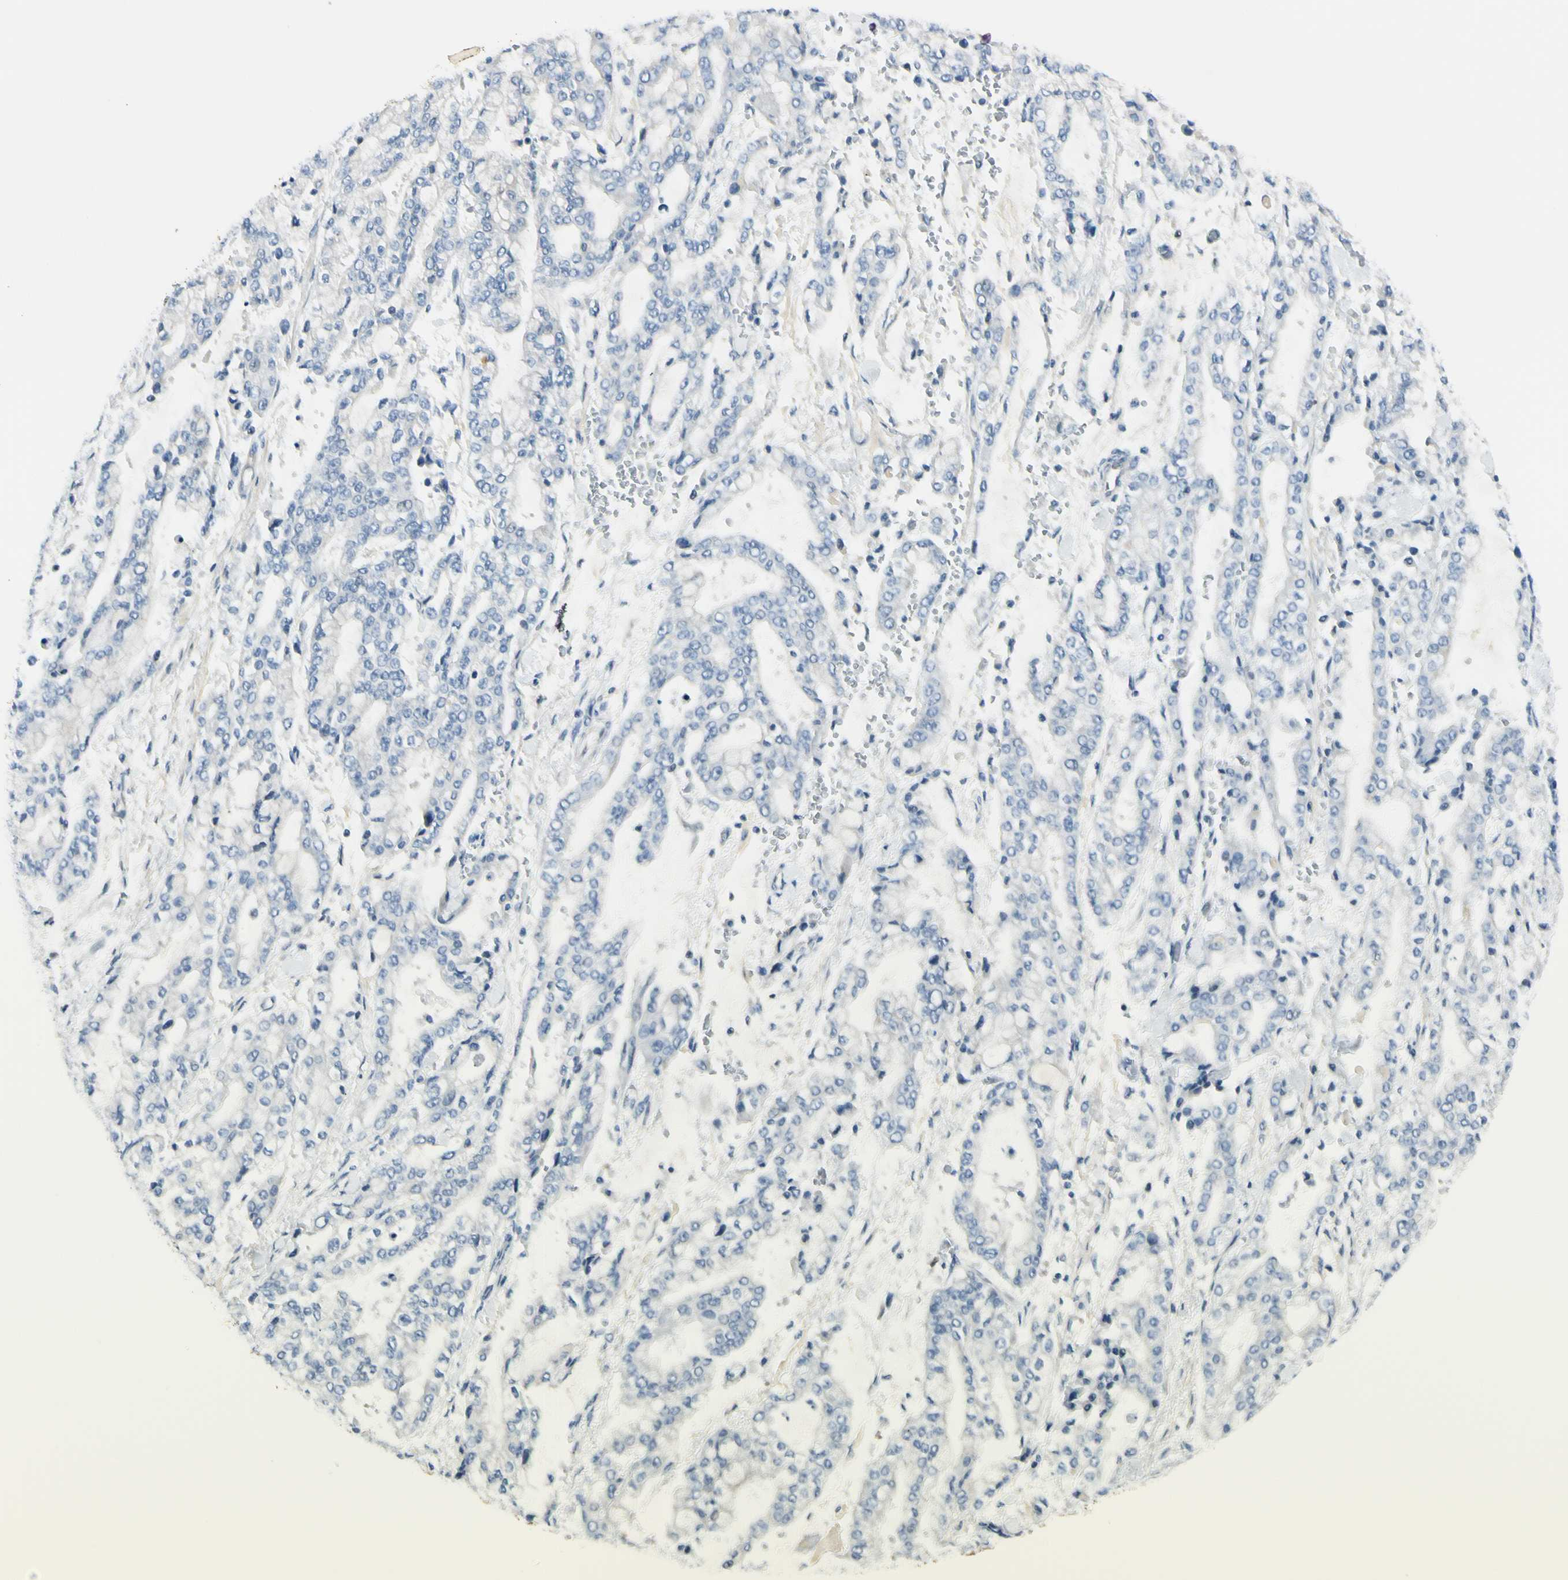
{"staining": {"intensity": "negative", "quantity": "none", "location": "none"}, "tissue": "stomach cancer", "cell_type": "Tumor cells", "image_type": "cancer", "snomed": [{"axis": "morphology", "description": "Normal tissue, NOS"}, {"axis": "morphology", "description": "Adenocarcinoma, NOS"}, {"axis": "topography", "description": "Stomach, upper"}, {"axis": "topography", "description": "Stomach"}], "caption": "Immunohistochemical staining of stomach cancer (adenocarcinoma) displays no significant staining in tumor cells.", "gene": "ASB9", "patient": {"sex": "male", "age": 76}}